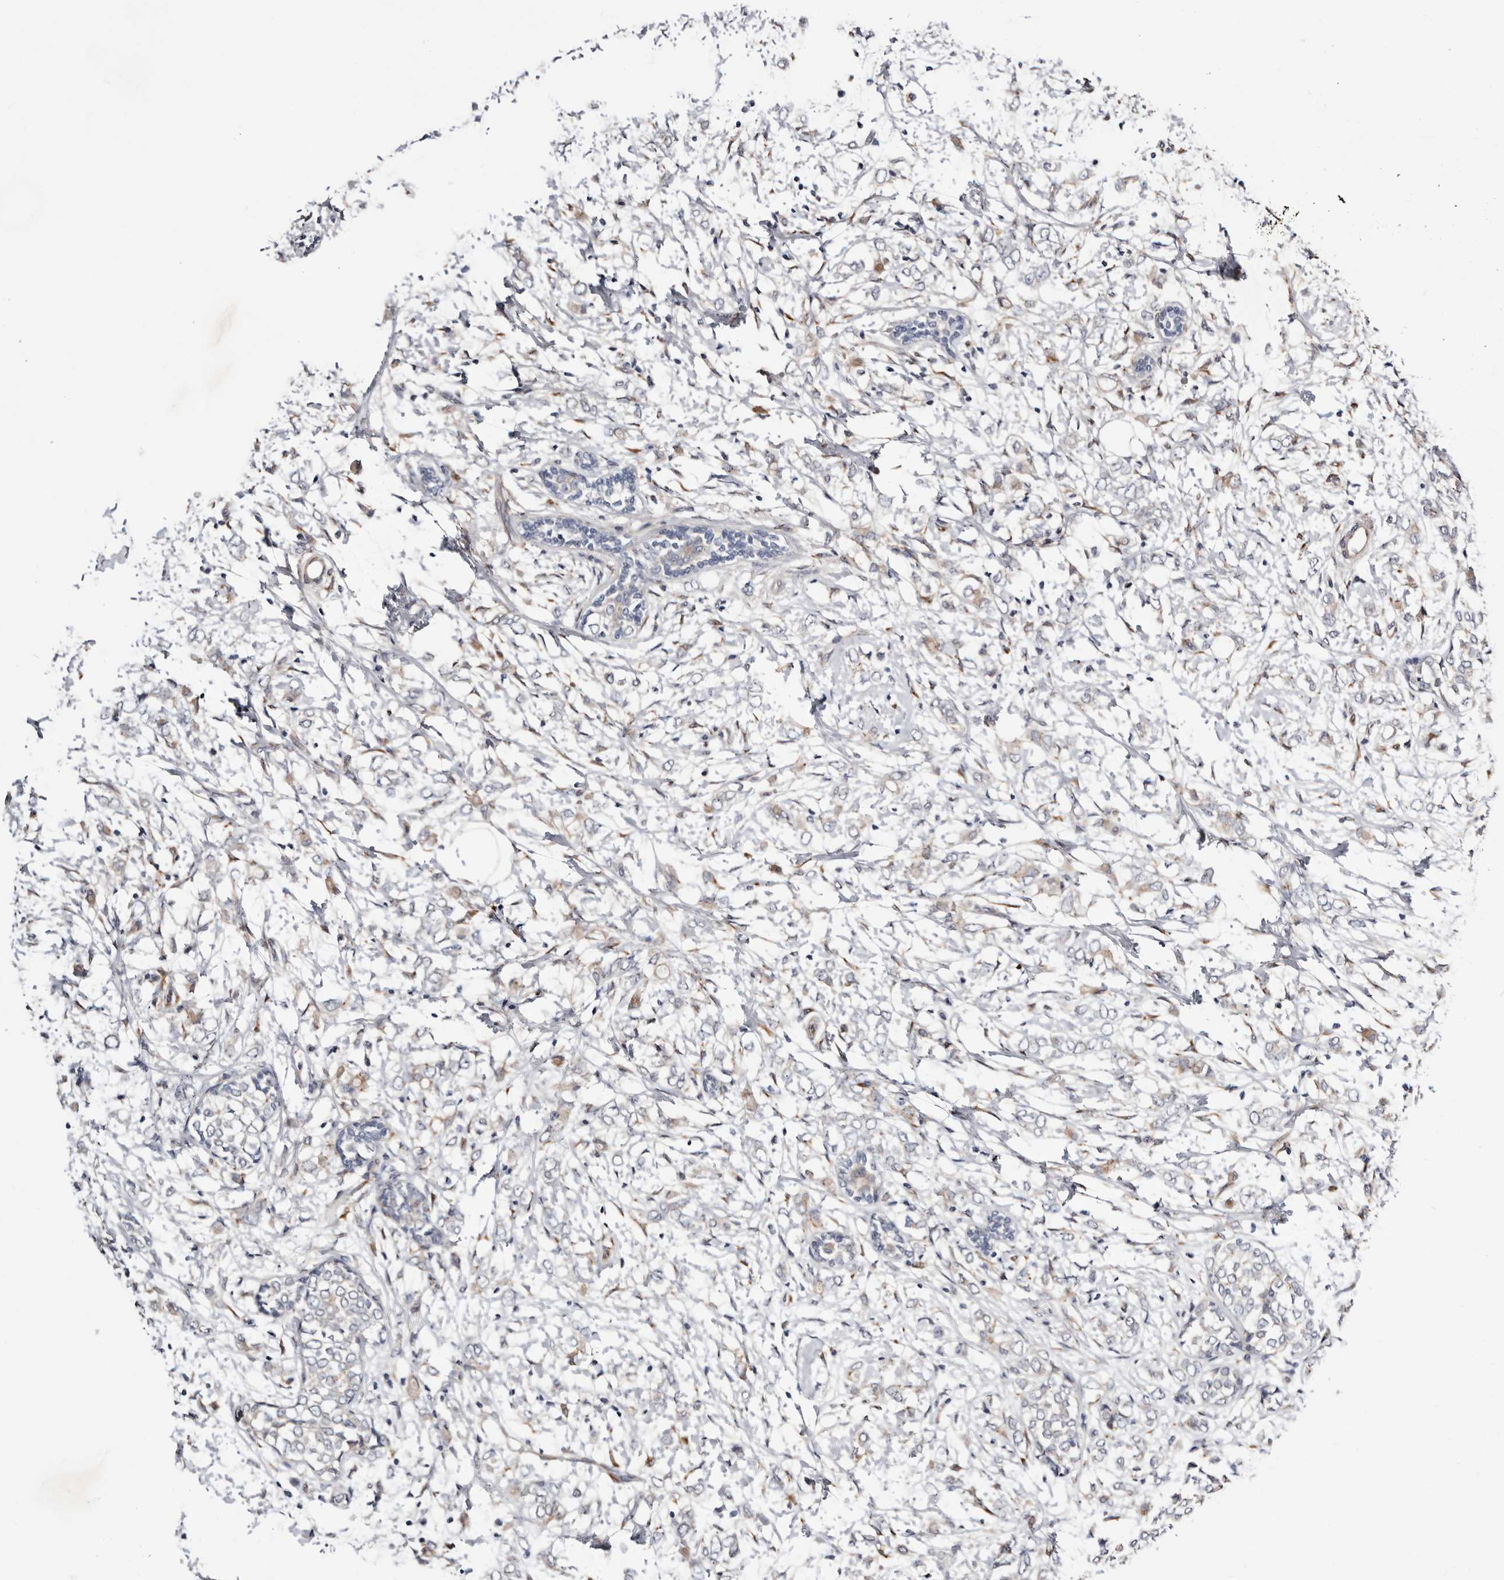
{"staining": {"intensity": "negative", "quantity": "none", "location": "none"}, "tissue": "breast cancer", "cell_type": "Tumor cells", "image_type": "cancer", "snomed": [{"axis": "morphology", "description": "Normal tissue, NOS"}, {"axis": "morphology", "description": "Lobular carcinoma"}, {"axis": "topography", "description": "Breast"}], "caption": "The IHC photomicrograph has no significant positivity in tumor cells of lobular carcinoma (breast) tissue.", "gene": "USH1C", "patient": {"sex": "female", "age": 47}}